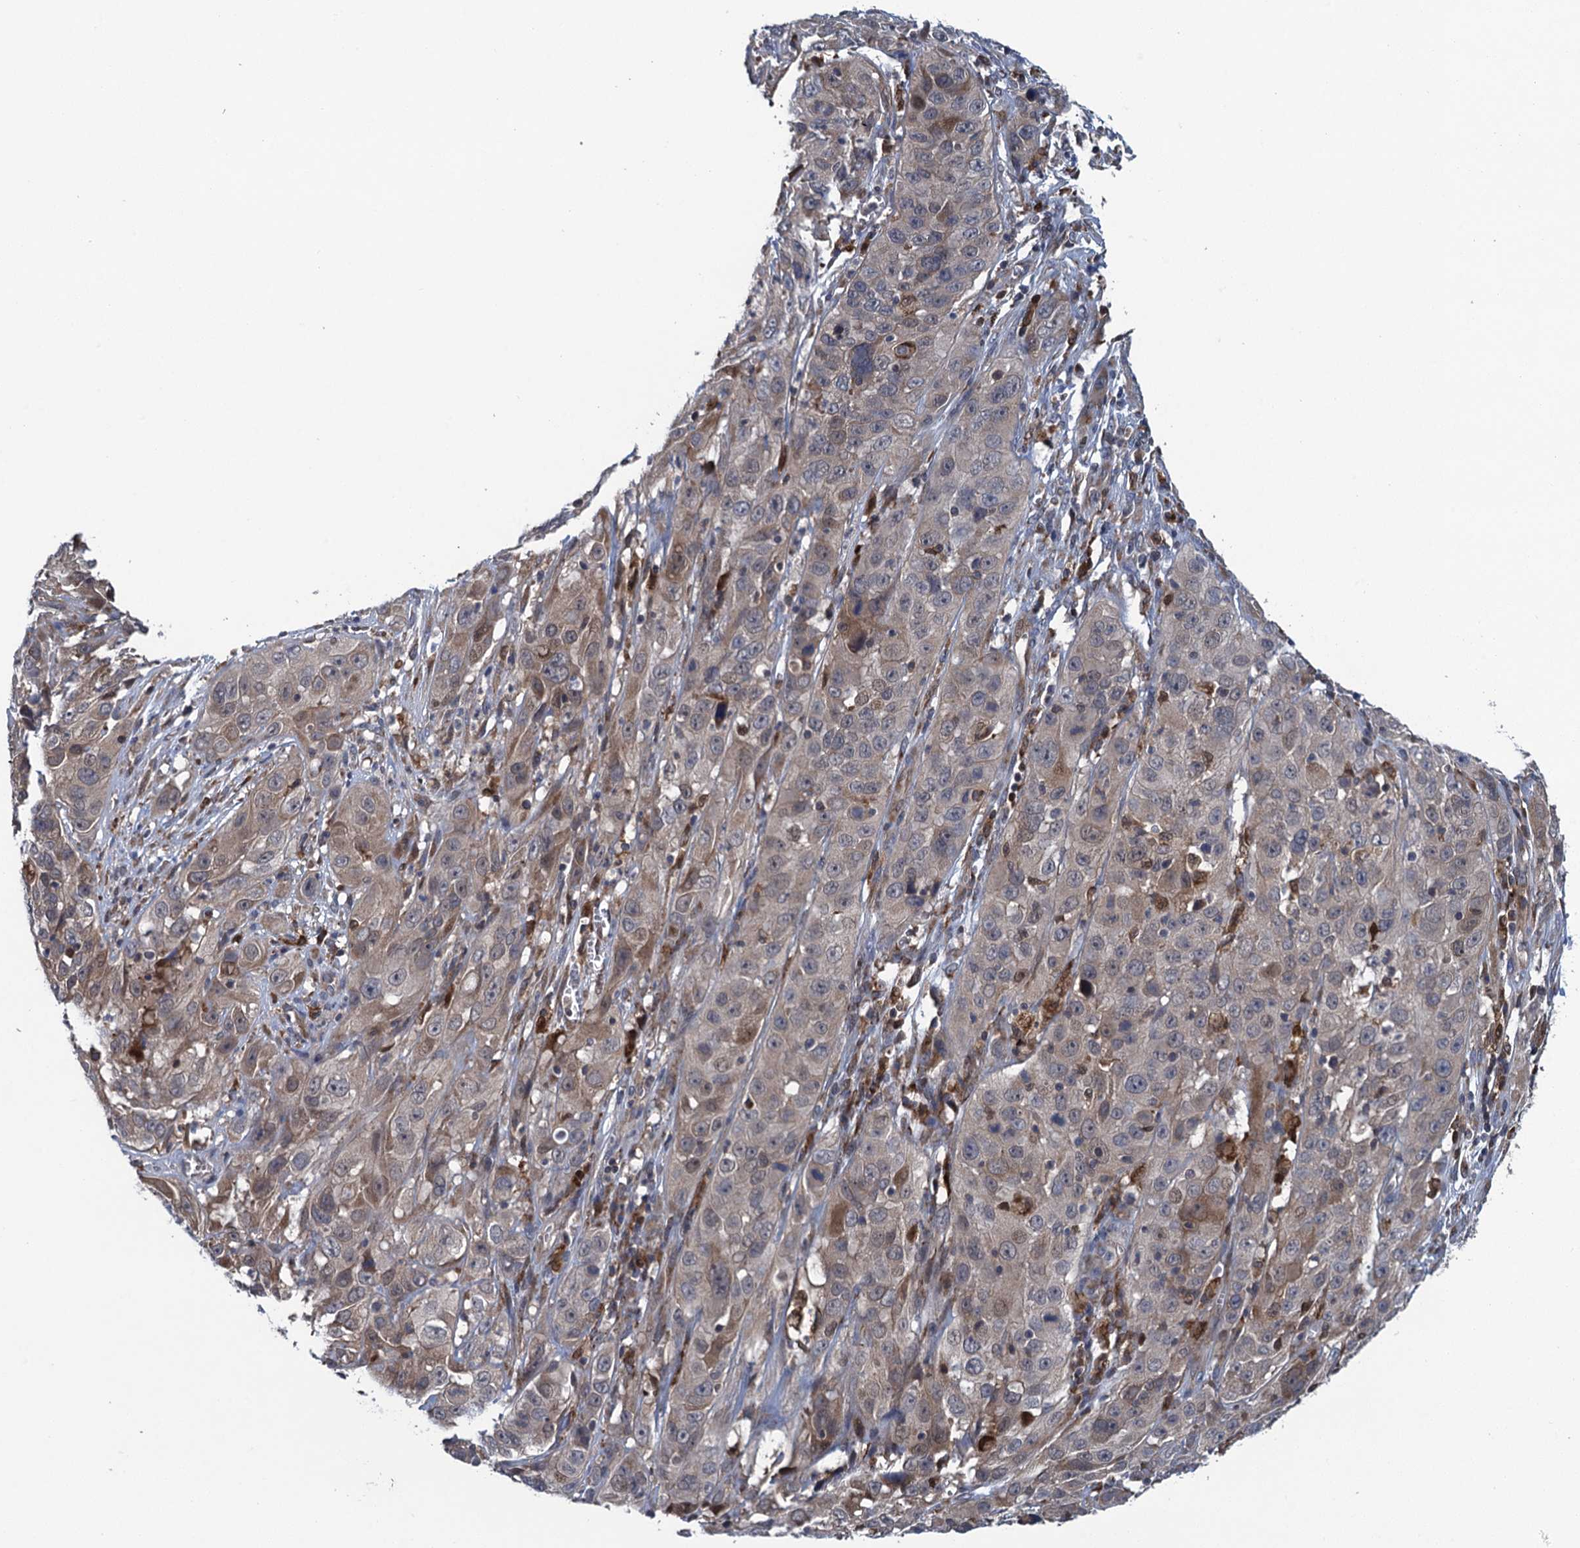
{"staining": {"intensity": "weak", "quantity": "<25%", "location": "cytoplasmic/membranous,nuclear"}, "tissue": "cervical cancer", "cell_type": "Tumor cells", "image_type": "cancer", "snomed": [{"axis": "morphology", "description": "Squamous cell carcinoma, NOS"}, {"axis": "topography", "description": "Cervix"}], "caption": "This is an immunohistochemistry histopathology image of human cervical cancer. There is no positivity in tumor cells.", "gene": "CNTN5", "patient": {"sex": "female", "age": 32}}